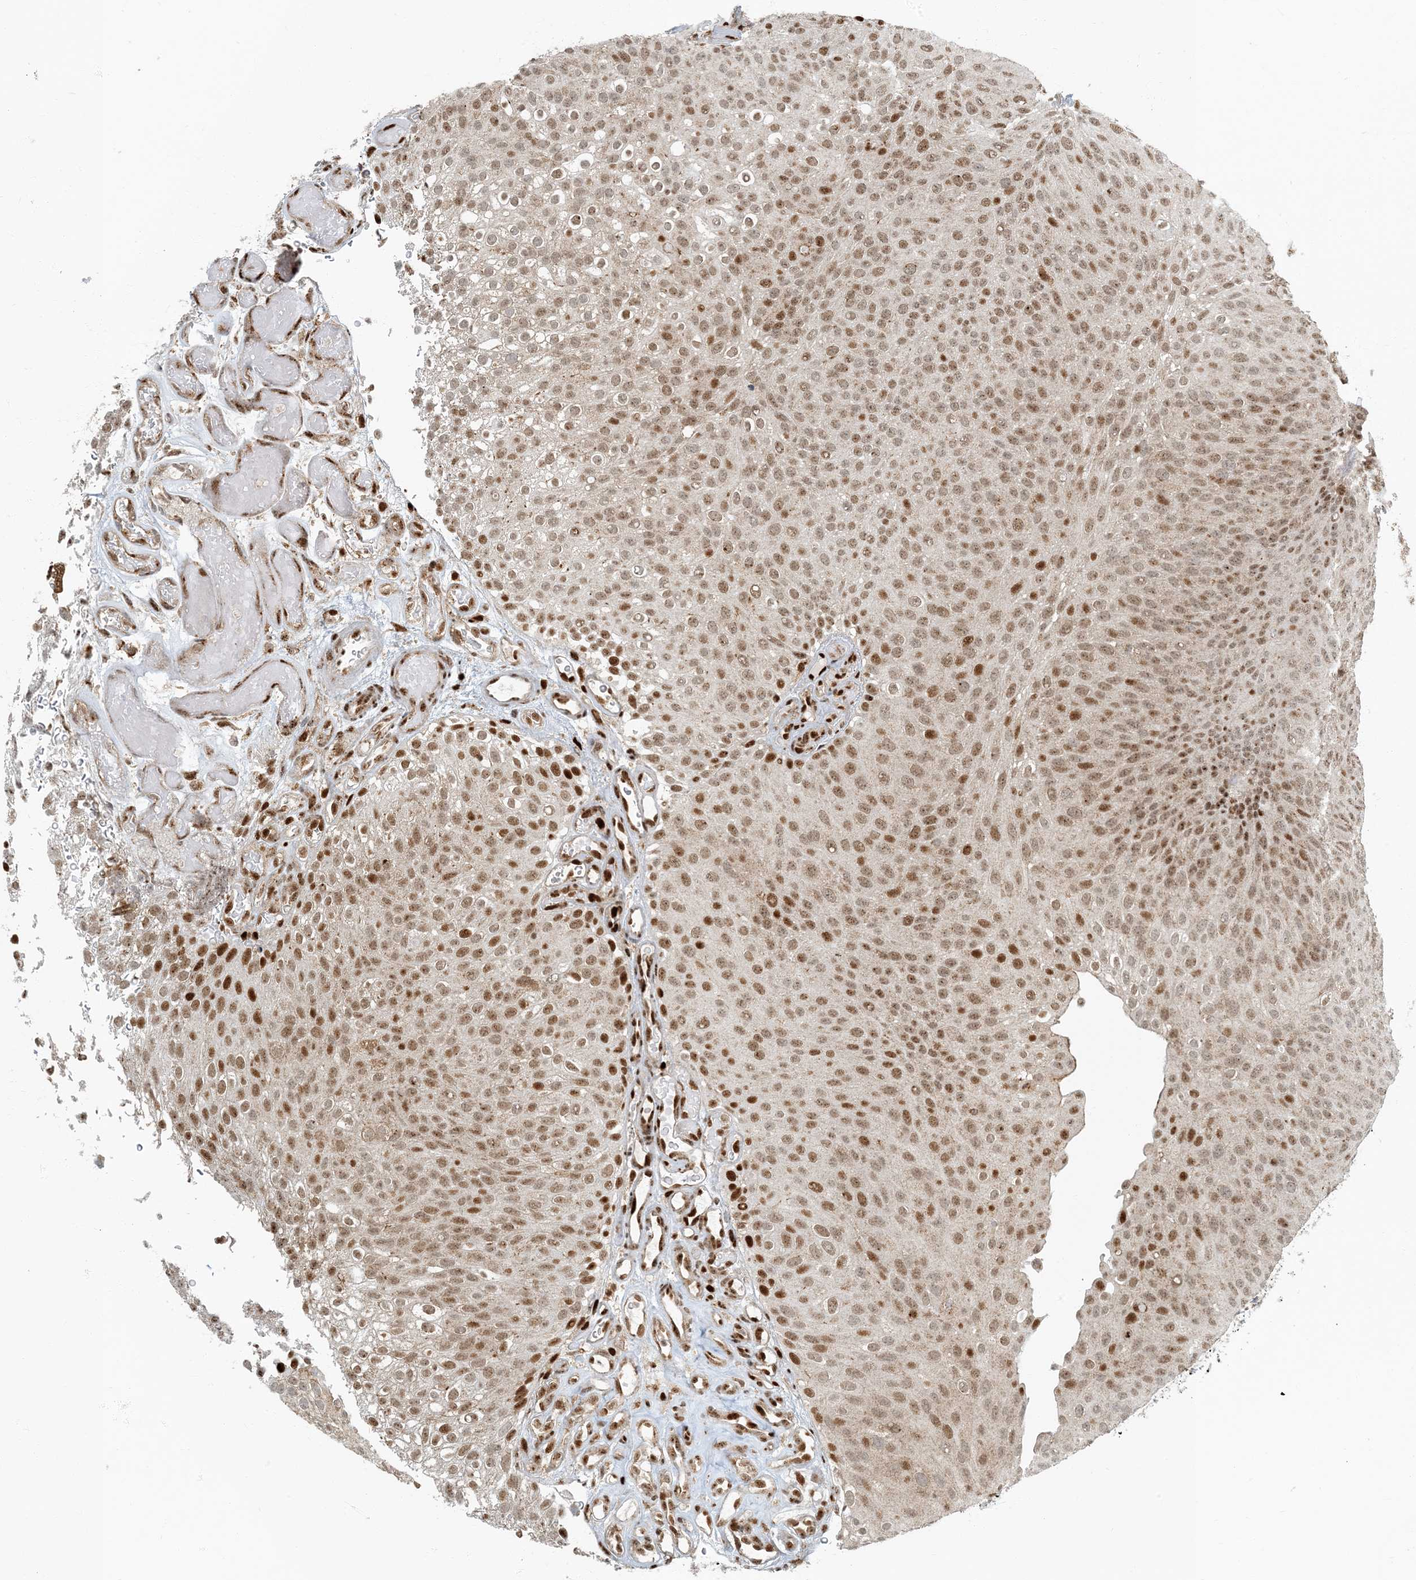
{"staining": {"intensity": "moderate", "quantity": ">75%", "location": "nuclear"}, "tissue": "urothelial cancer", "cell_type": "Tumor cells", "image_type": "cancer", "snomed": [{"axis": "morphology", "description": "Urothelial carcinoma, Low grade"}, {"axis": "topography", "description": "Urinary bladder"}], "caption": "Urothelial cancer stained with IHC demonstrates moderate nuclear positivity in about >75% of tumor cells. (IHC, brightfield microscopy, high magnification).", "gene": "MBD1", "patient": {"sex": "male", "age": 78}}